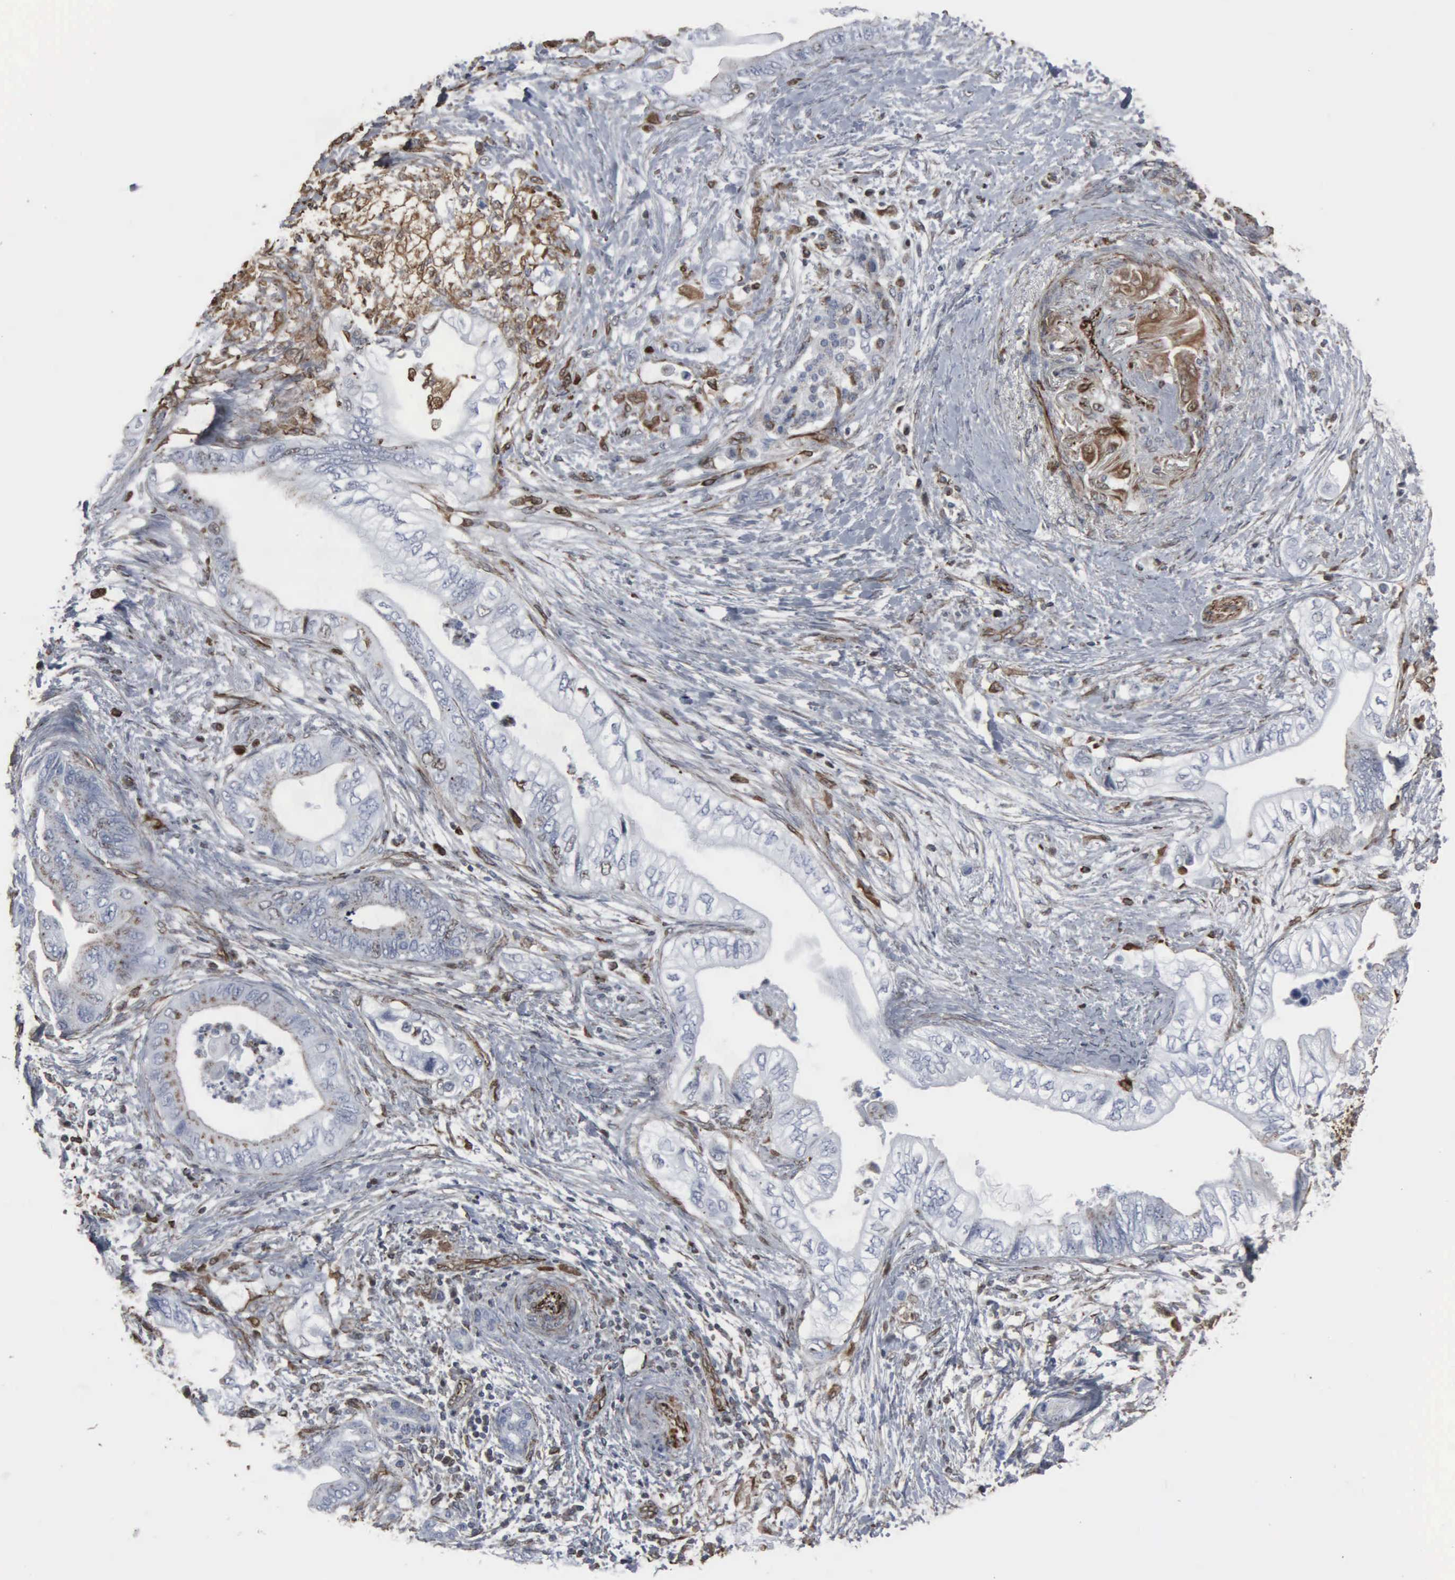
{"staining": {"intensity": "weak", "quantity": "<25%", "location": "cytoplasmic/membranous,nuclear"}, "tissue": "pancreatic cancer", "cell_type": "Tumor cells", "image_type": "cancer", "snomed": [{"axis": "morphology", "description": "Adenocarcinoma, NOS"}, {"axis": "topography", "description": "Pancreas"}], "caption": "The photomicrograph reveals no significant staining in tumor cells of pancreatic cancer.", "gene": "CCNE1", "patient": {"sex": "female", "age": 66}}